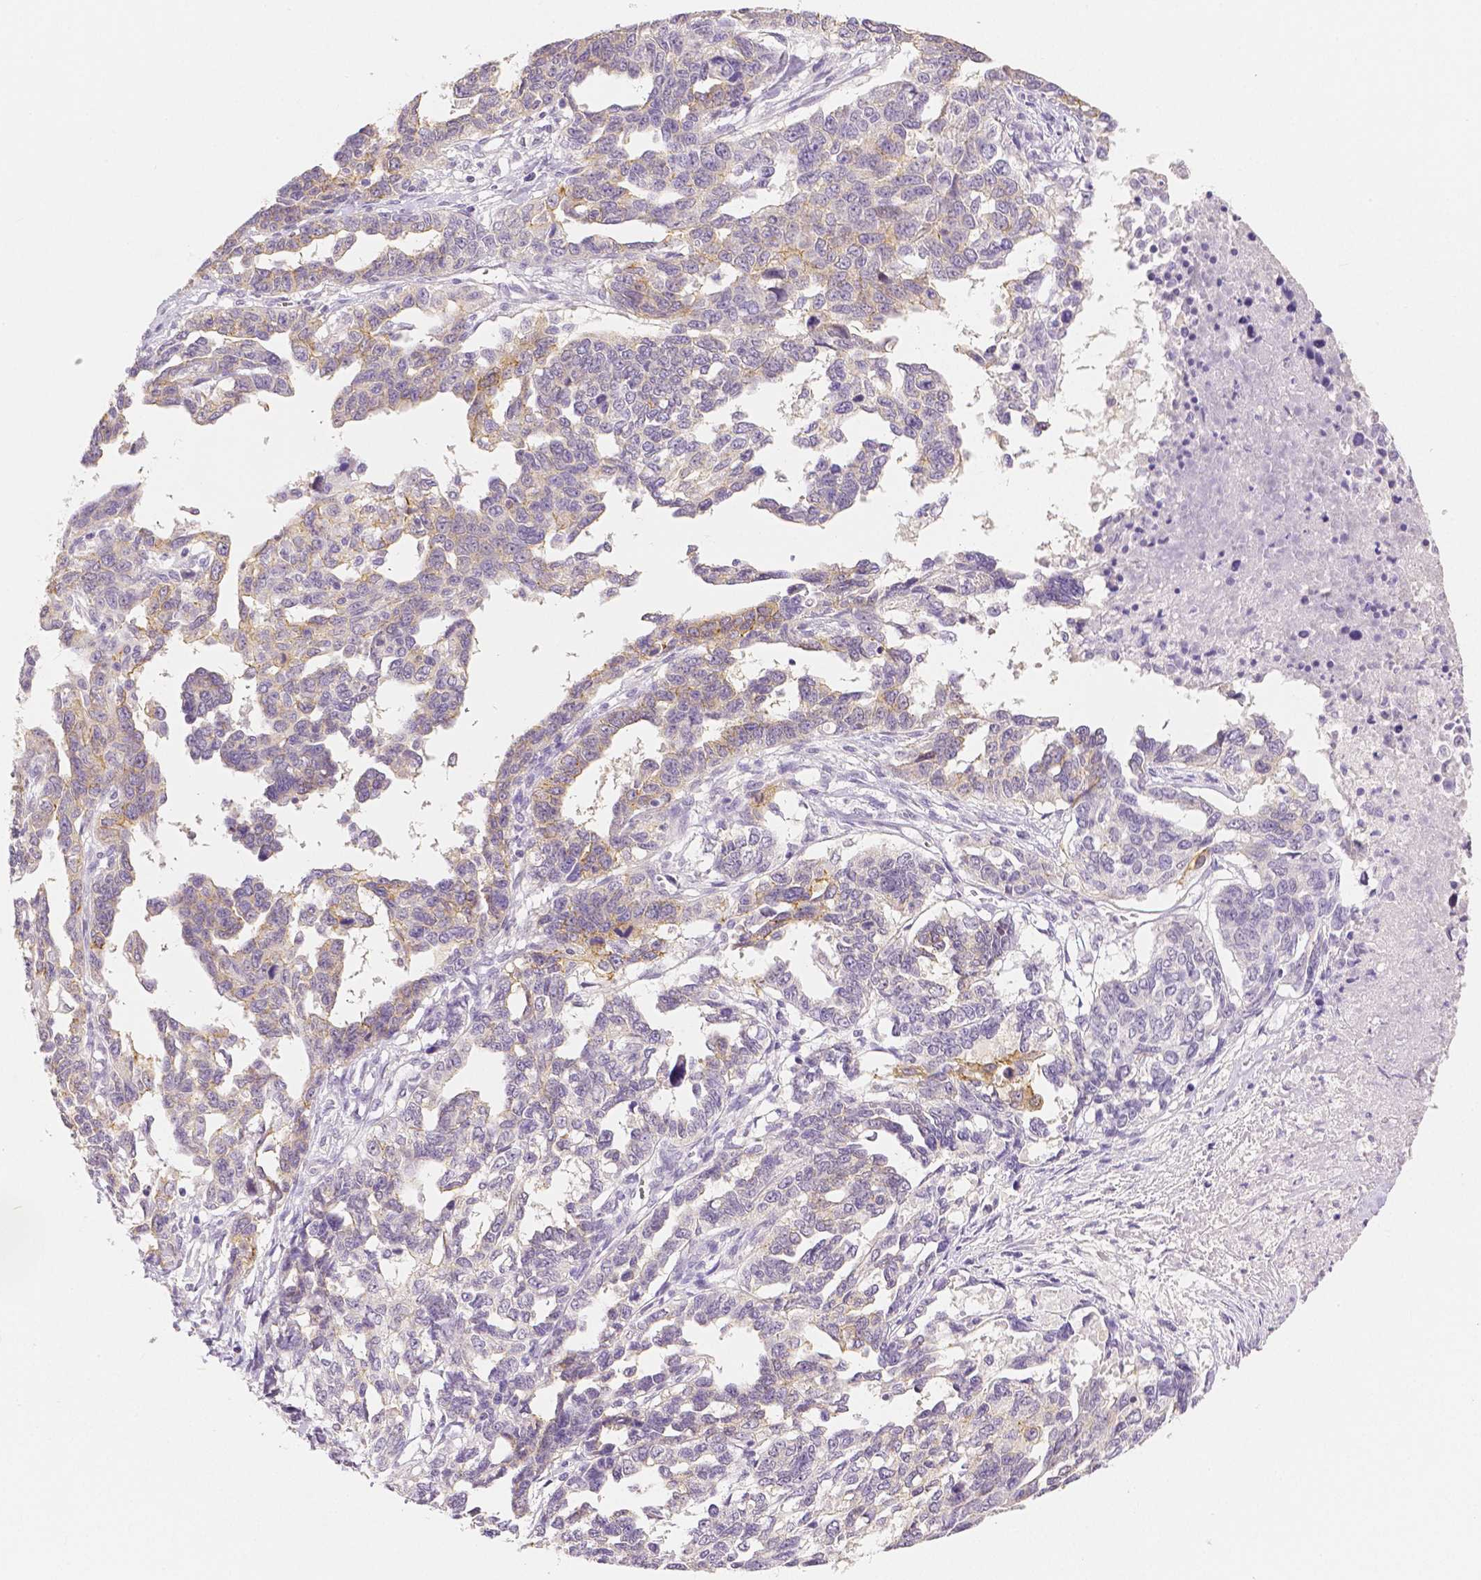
{"staining": {"intensity": "weak", "quantity": "25%-75%", "location": "cytoplasmic/membranous"}, "tissue": "ovarian cancer", "cell_type": "Tumor cells", "image_type": "cancer", "snomed": [{"axis": "morphology", "description": "Cystadenocarcinoma, serous, NOS"}, {"axis": "topography", "description": "Ovary"}], "caption": "Approximately 25%-75% of tumor cells in ovarian cancer (serous cystadenocarcinoma) demonstrate weak cytoplasmic/membranous protein expression as visualized by brown immunohistochemical staining.", "gene": "OCLN", "patient": {"sex": "female", "age": 69}}